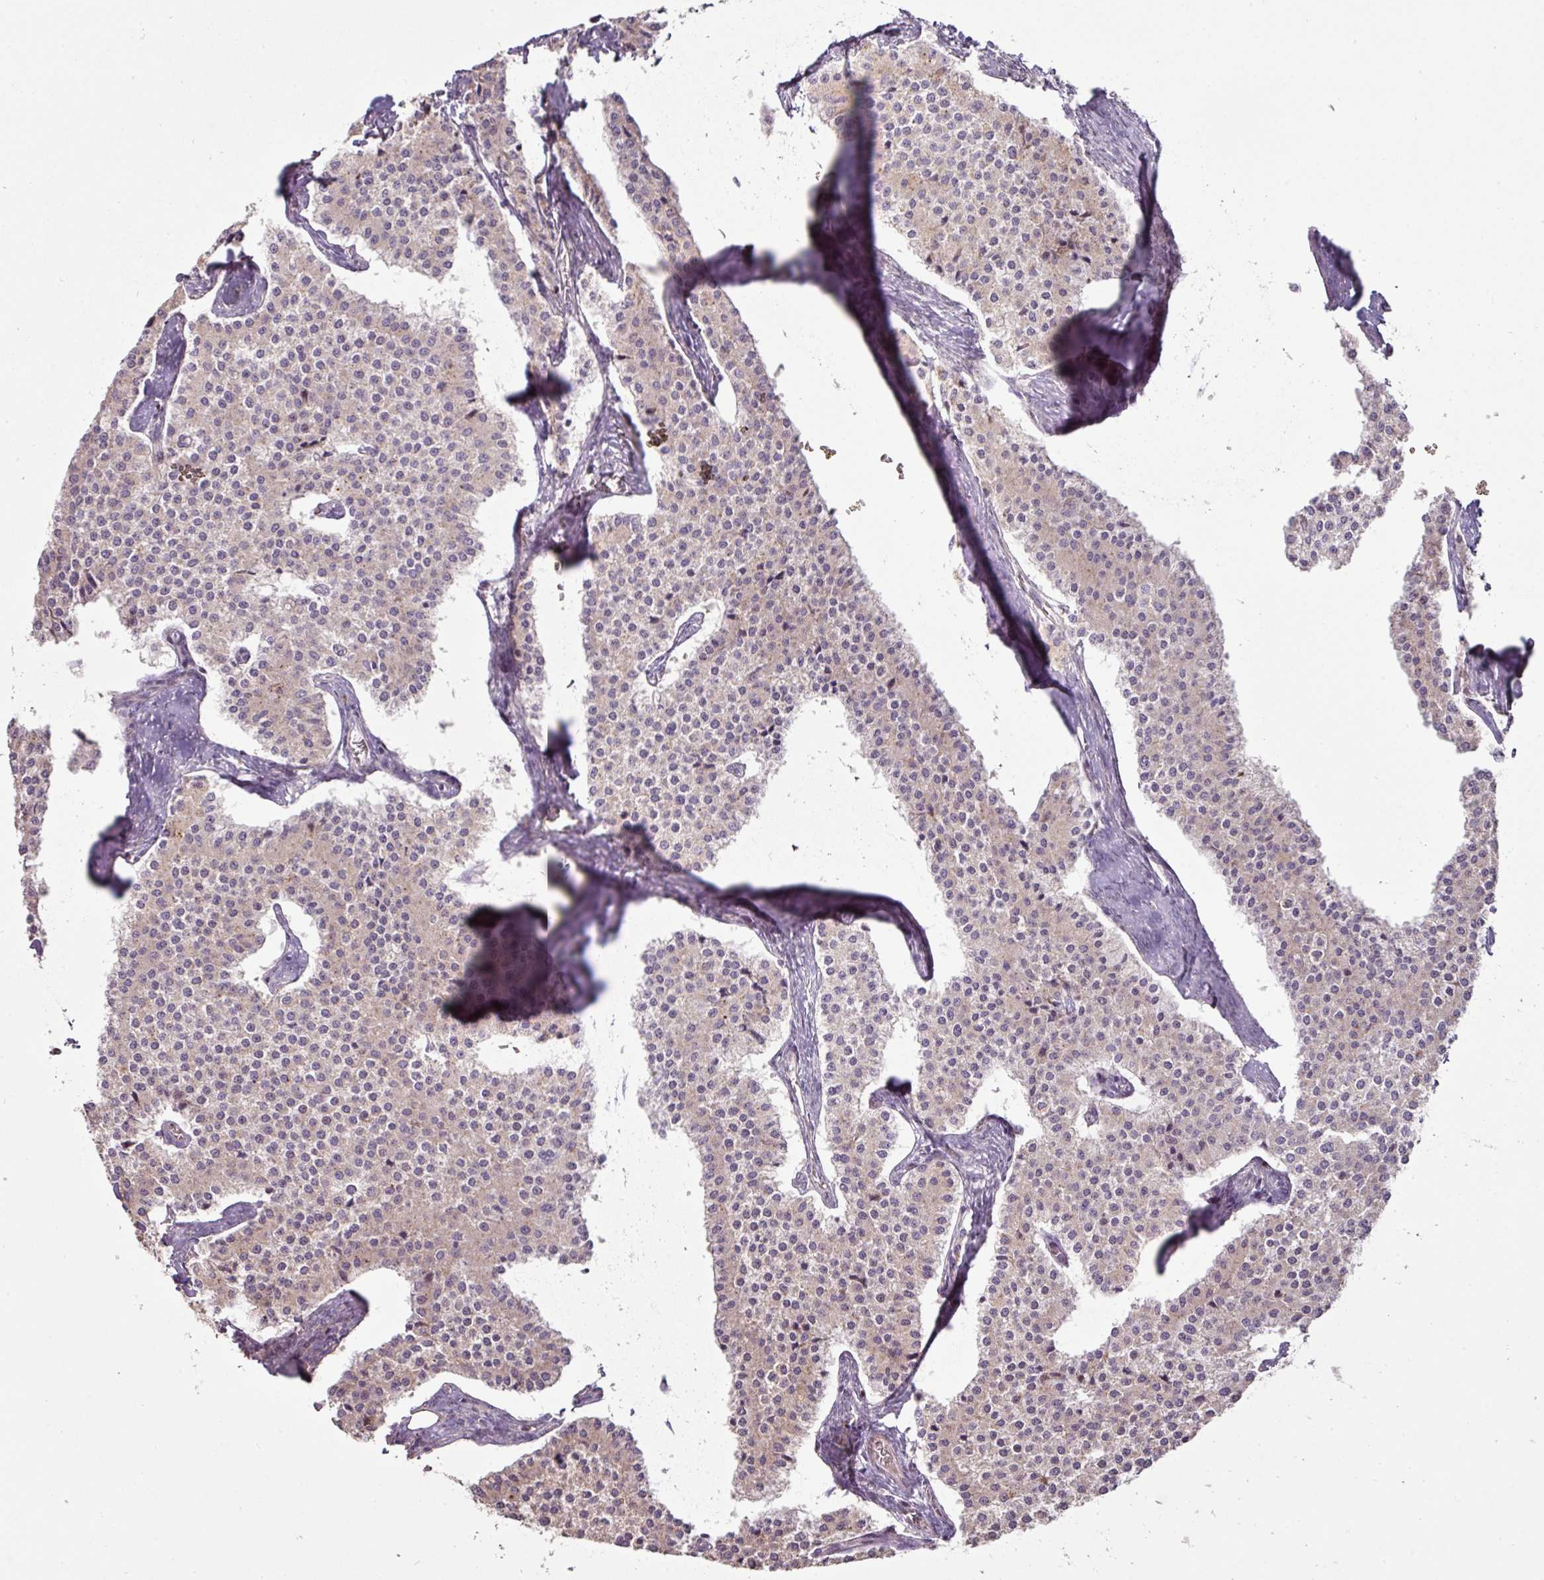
{"staining": {"intensity": "negative", "quantity": "none", "location": "none"}, "tissue": "carcinoid", "cell_type": "Tumor cells", "image_type": "cancer", "snomed": [{"axis": "morphology", "description": "Carcinoid, malignant, NOS"}, {"axis": "topography", "description": "Colon"}], "caption": "This is an IHC photomicrograph of human carcinoid. There is no staining in tumor cells.", "gene": "CXCR5", "patient": {"sex": "female", "age": 52}}